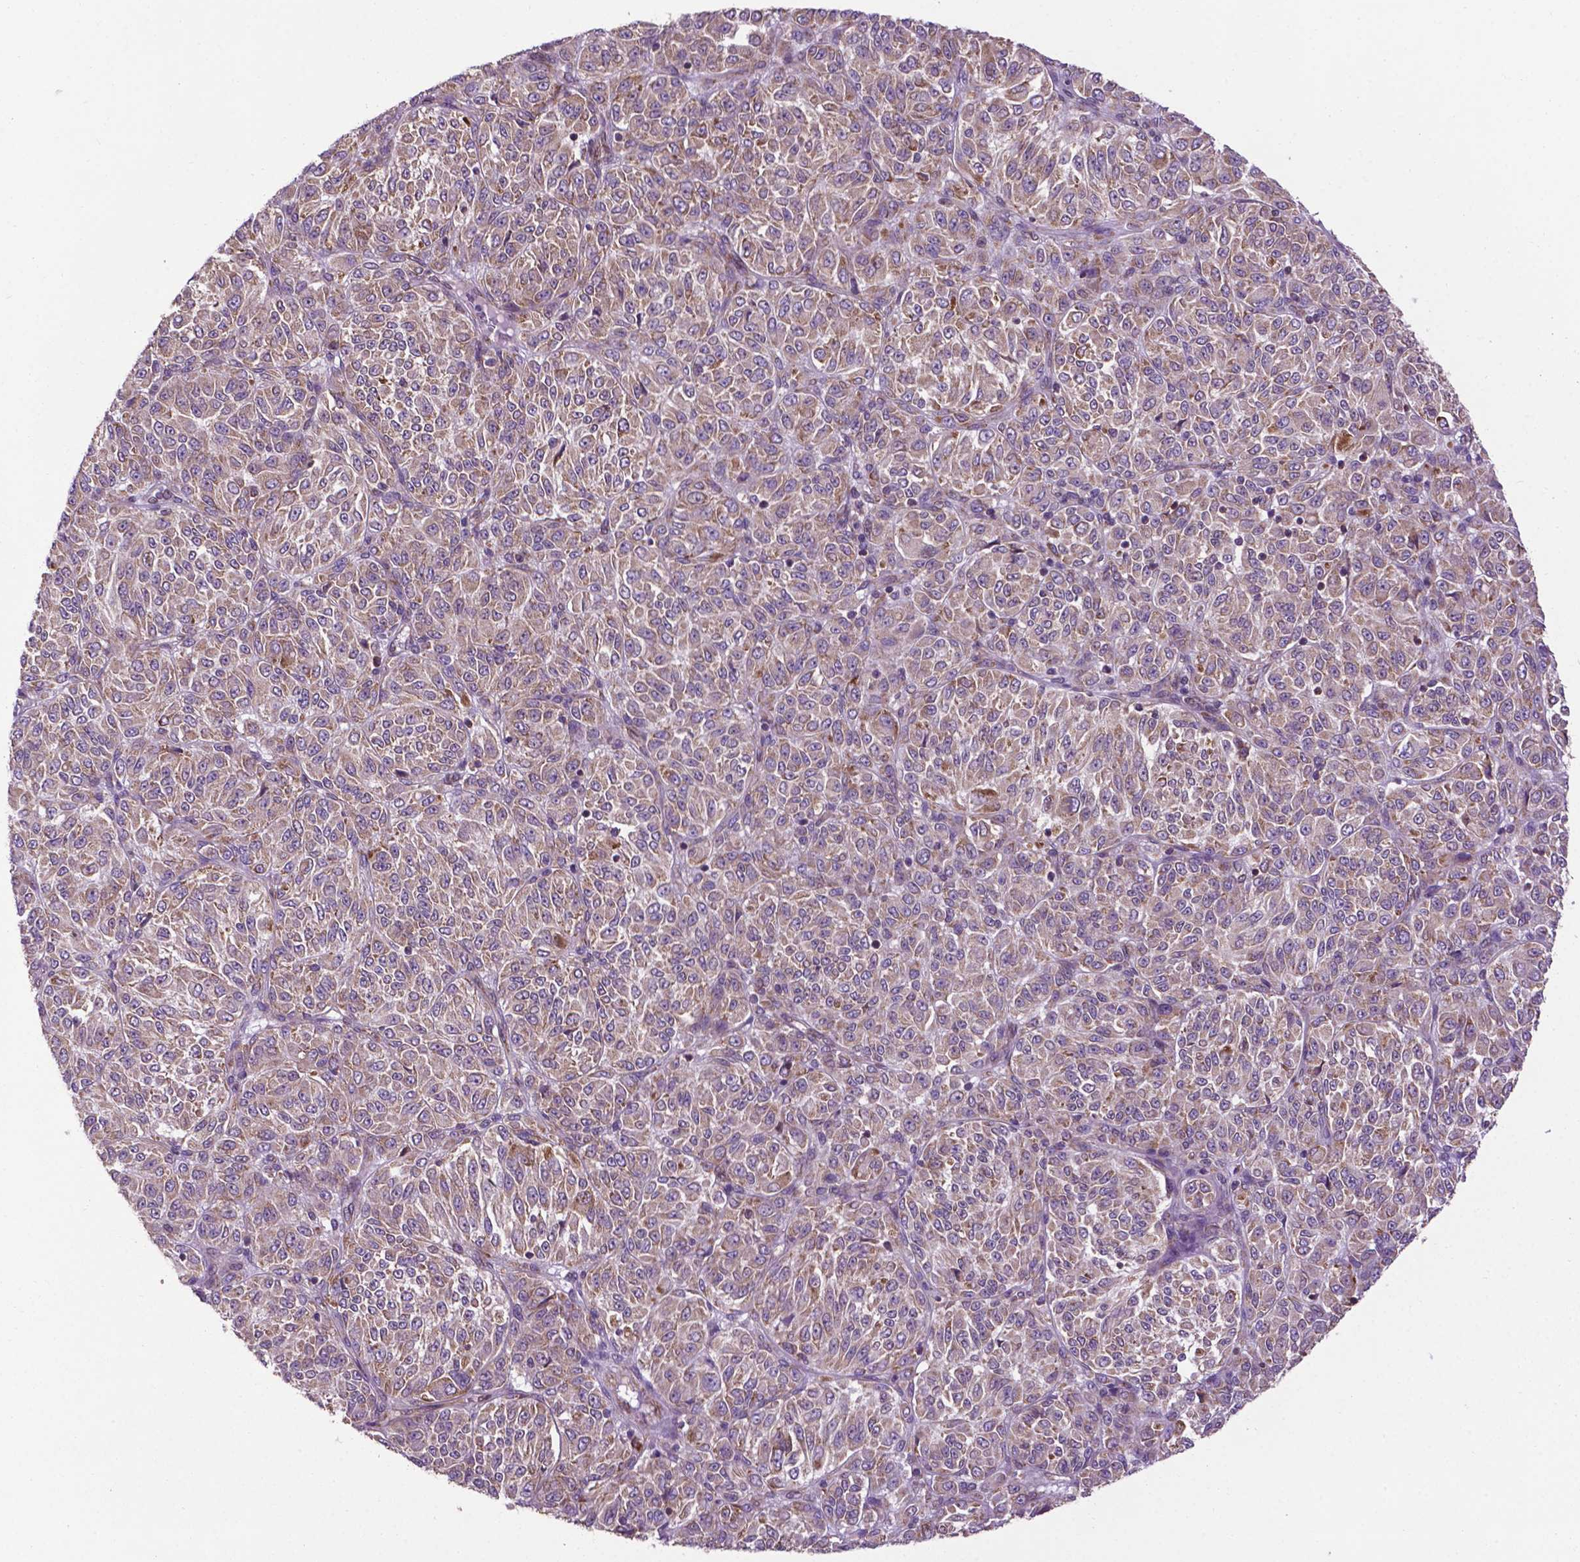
{"staining": {"intensity": "weak", "quantity": ">75%", "location": "cytoplasmic/membranous"}, "tissue": "melanoma", "cell_type": "Tumor cells", "image_type": "cancer", "snomed": [{"axis": "morphology", "description": "Malignant melanoma, Metastatic site"}, {"axis": "topography", "description": "Brain"}], "caption": "A high-resolution photomicrograph shows IHC staining of malignant melanoma (metastatic site), which shows weak cytoplasmic/membranous staining in about >75% of tumor cells. (DAB IHC with brightfield microscopy, high magnification).", "gene": "WDR83OS", "patient": {"sex": "female", "age": 56}}